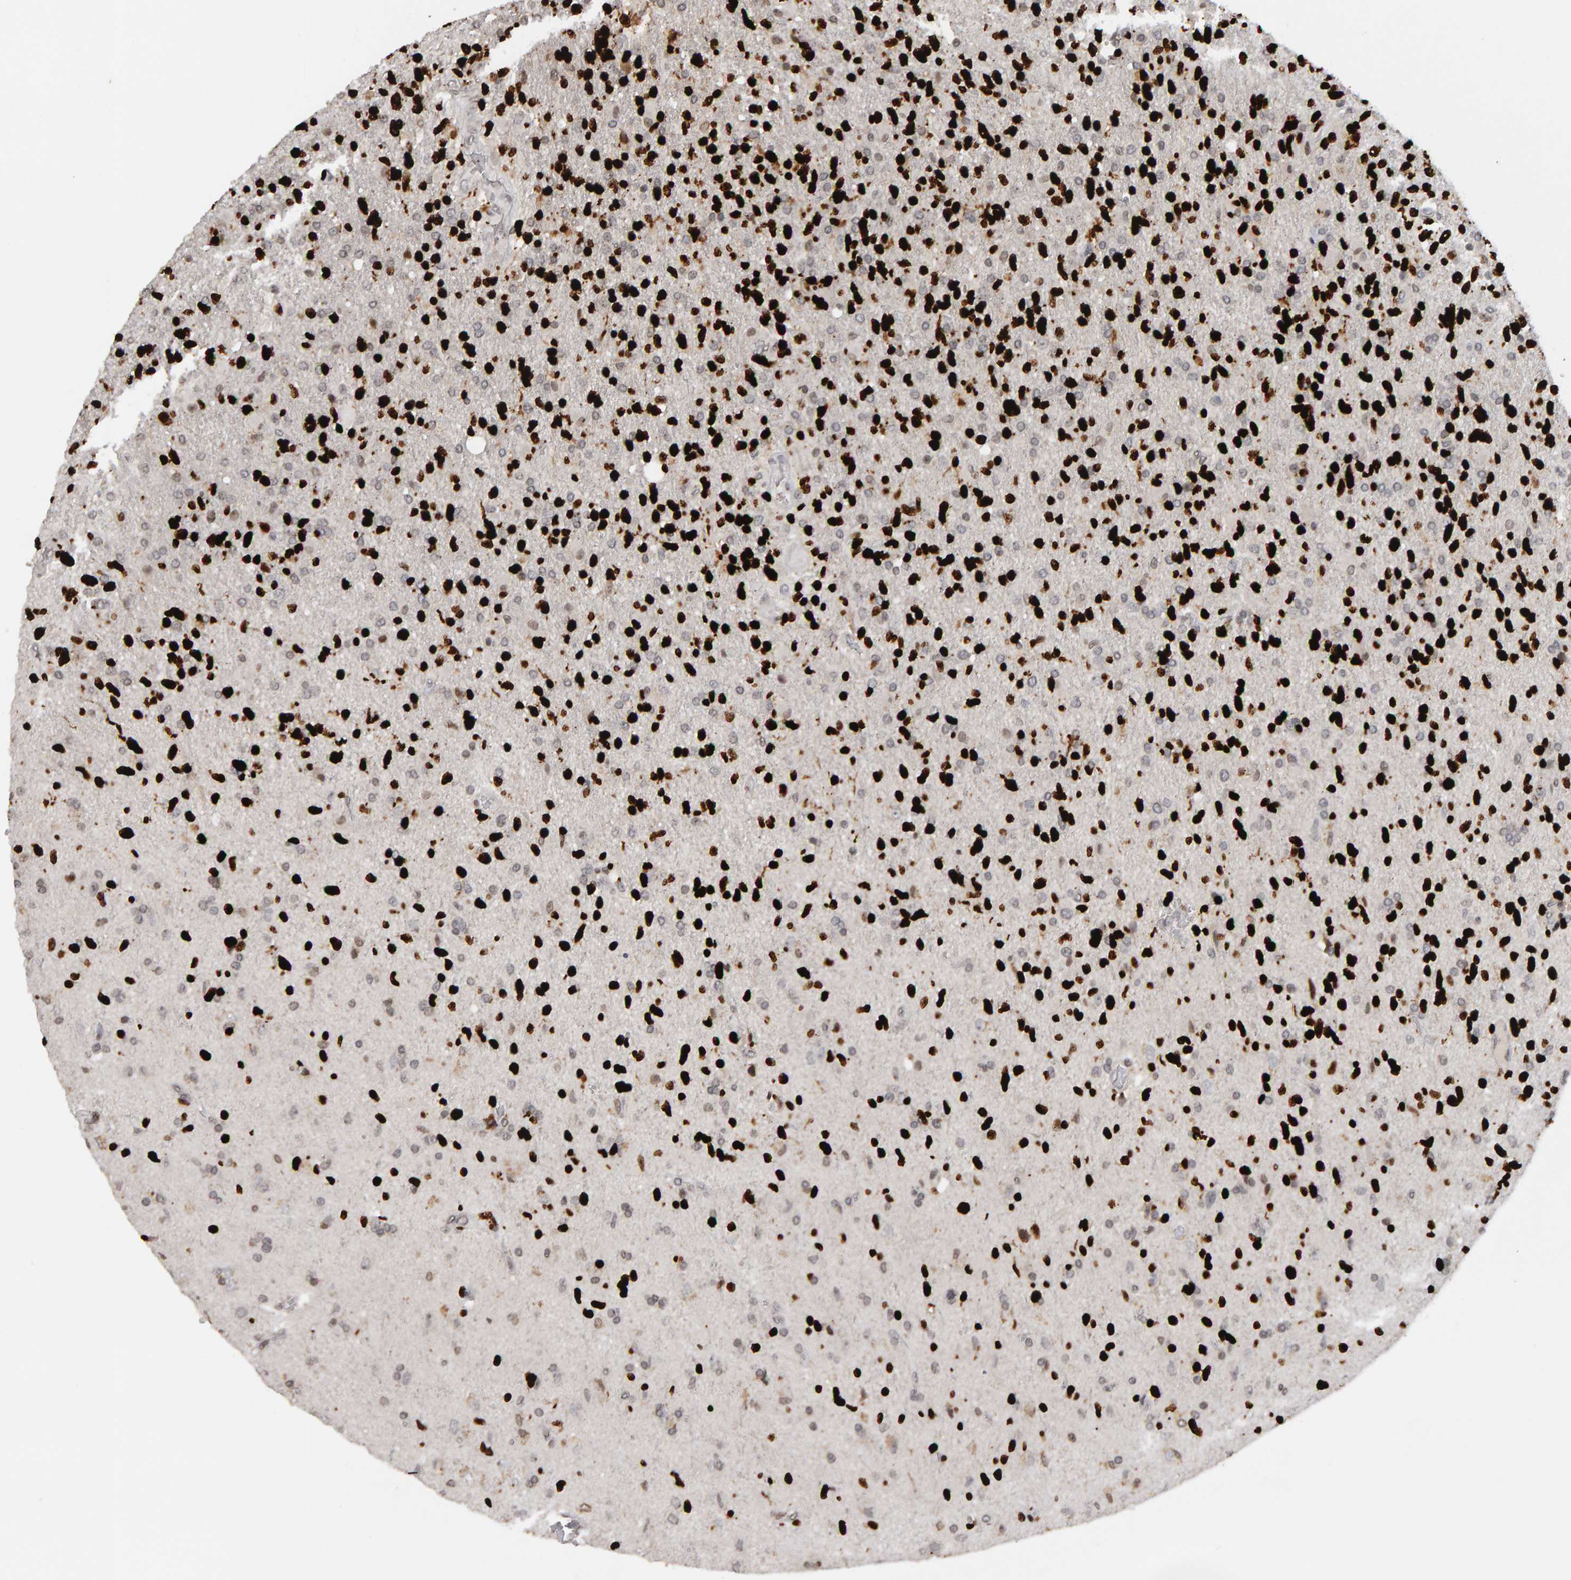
{"staining": {"intensity": "strong", "quantity": ">75%", "location": "nuclear"}, "tissue": "glioma", "cell_type": "Tumor cells", "image_type": "cancer", "snomed": [{"axis": "morphology", "description": "Glioma, malignant, High grade"}, {"axis": "topography", "description": "Brain"}], "caption": "This is a histology image of immunohistochemistry staining of malignant high-grade glioma, which shows strong expression in the nuclear of tumor cells.", "gene": "TRAM1", "patient": {"sex": "male", "age": 72}}